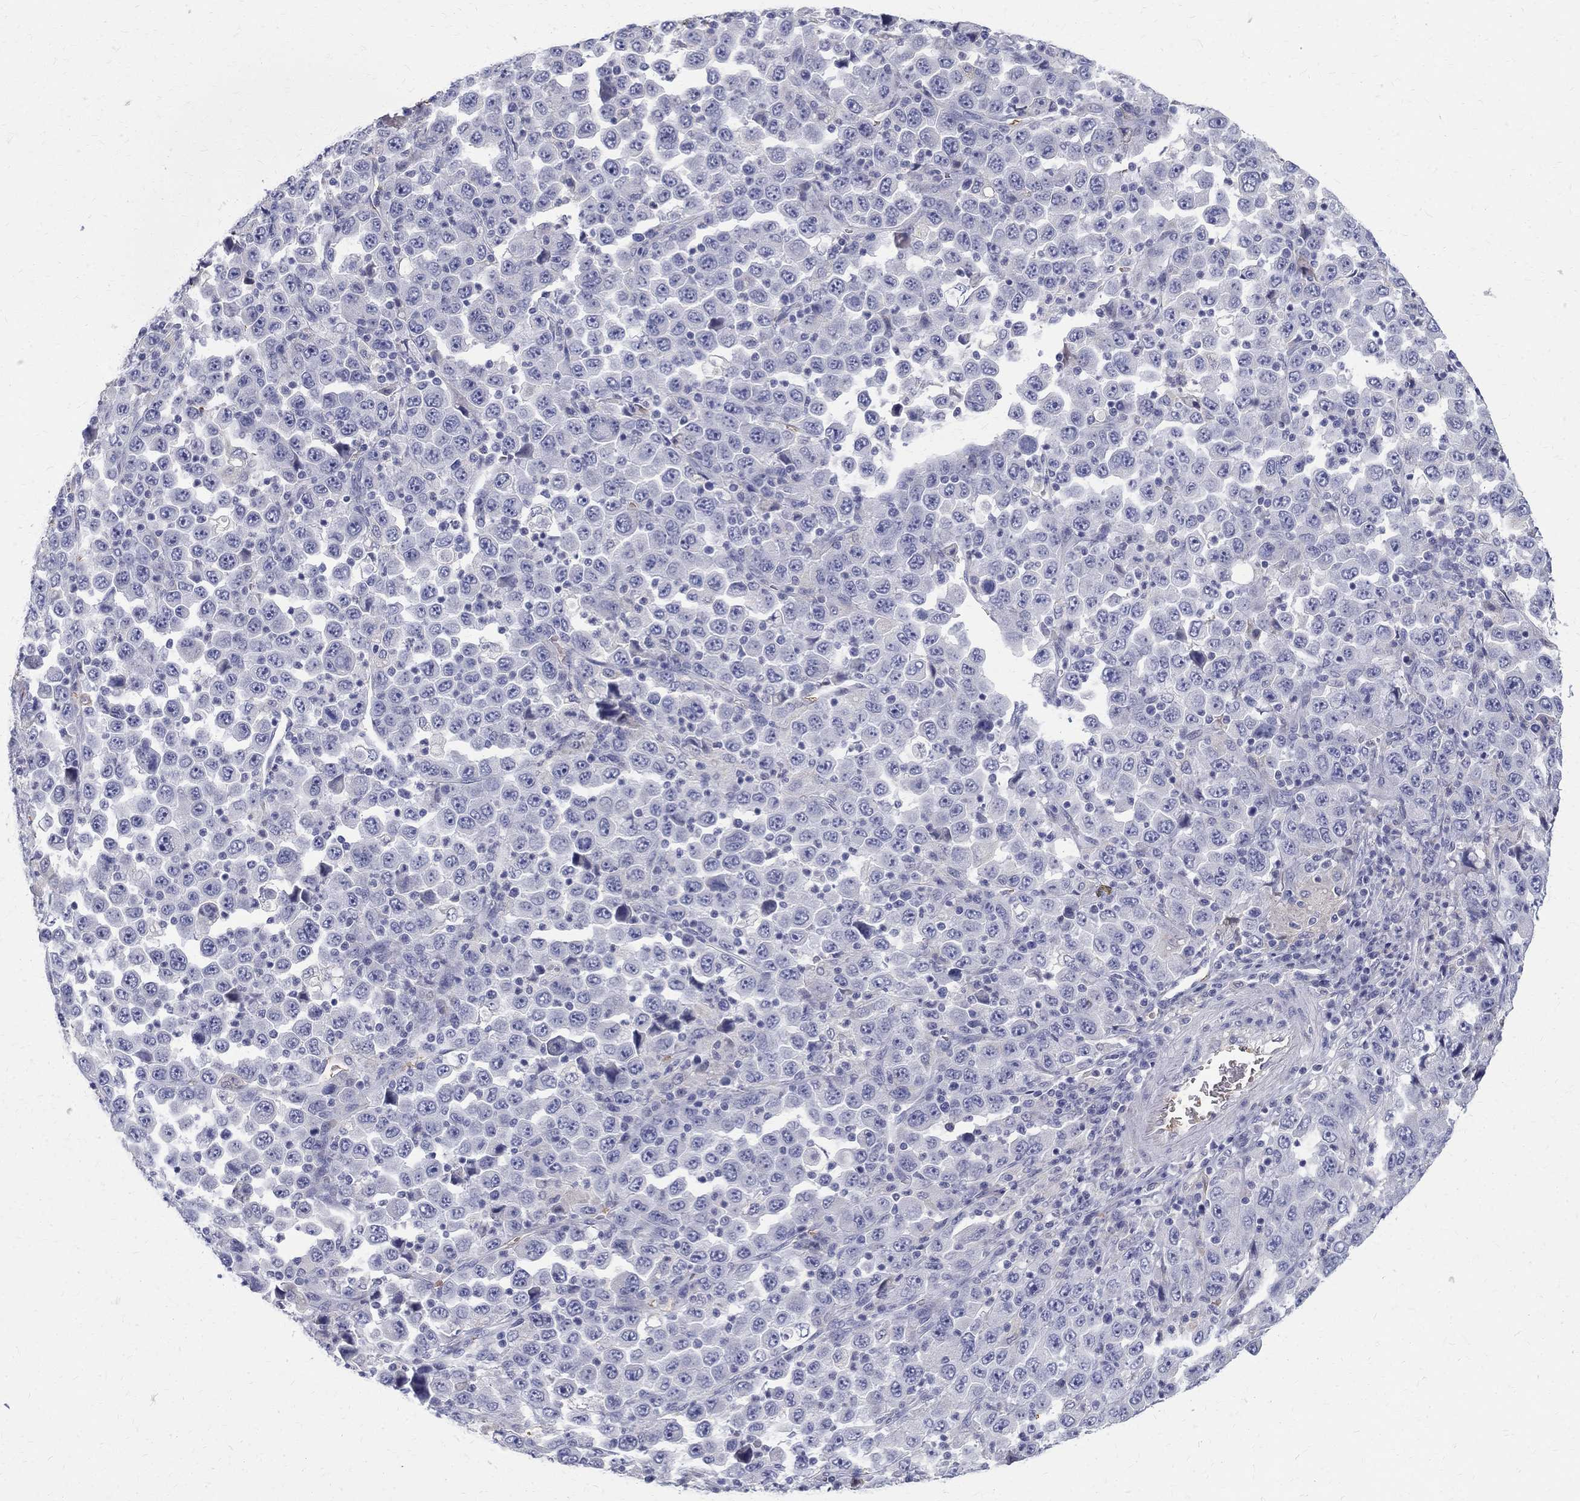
{"staining": {"intensity": "negative", "quantity": "none", "location": "none"}, "tissue": "stomach cancer", "cell_type": "Tumor cells", "image_type": "cancer", "snomed": [{"axis": "morphology", "description": "Normal tissue, NOS"}, {"axis": "morphology", "description": "Adenocarcinoma, NOS"}, {"axis": "topography", "description": "Stomach, upper"}, {"axis": "topography", "description": "Stomach"}], "caption": "Immunohistochemical staining of human stomach adenocarcinoma shows no significant expression in tumor cells.", "gene": "AGER", "patient": {"sex": "male", "age": 59}}